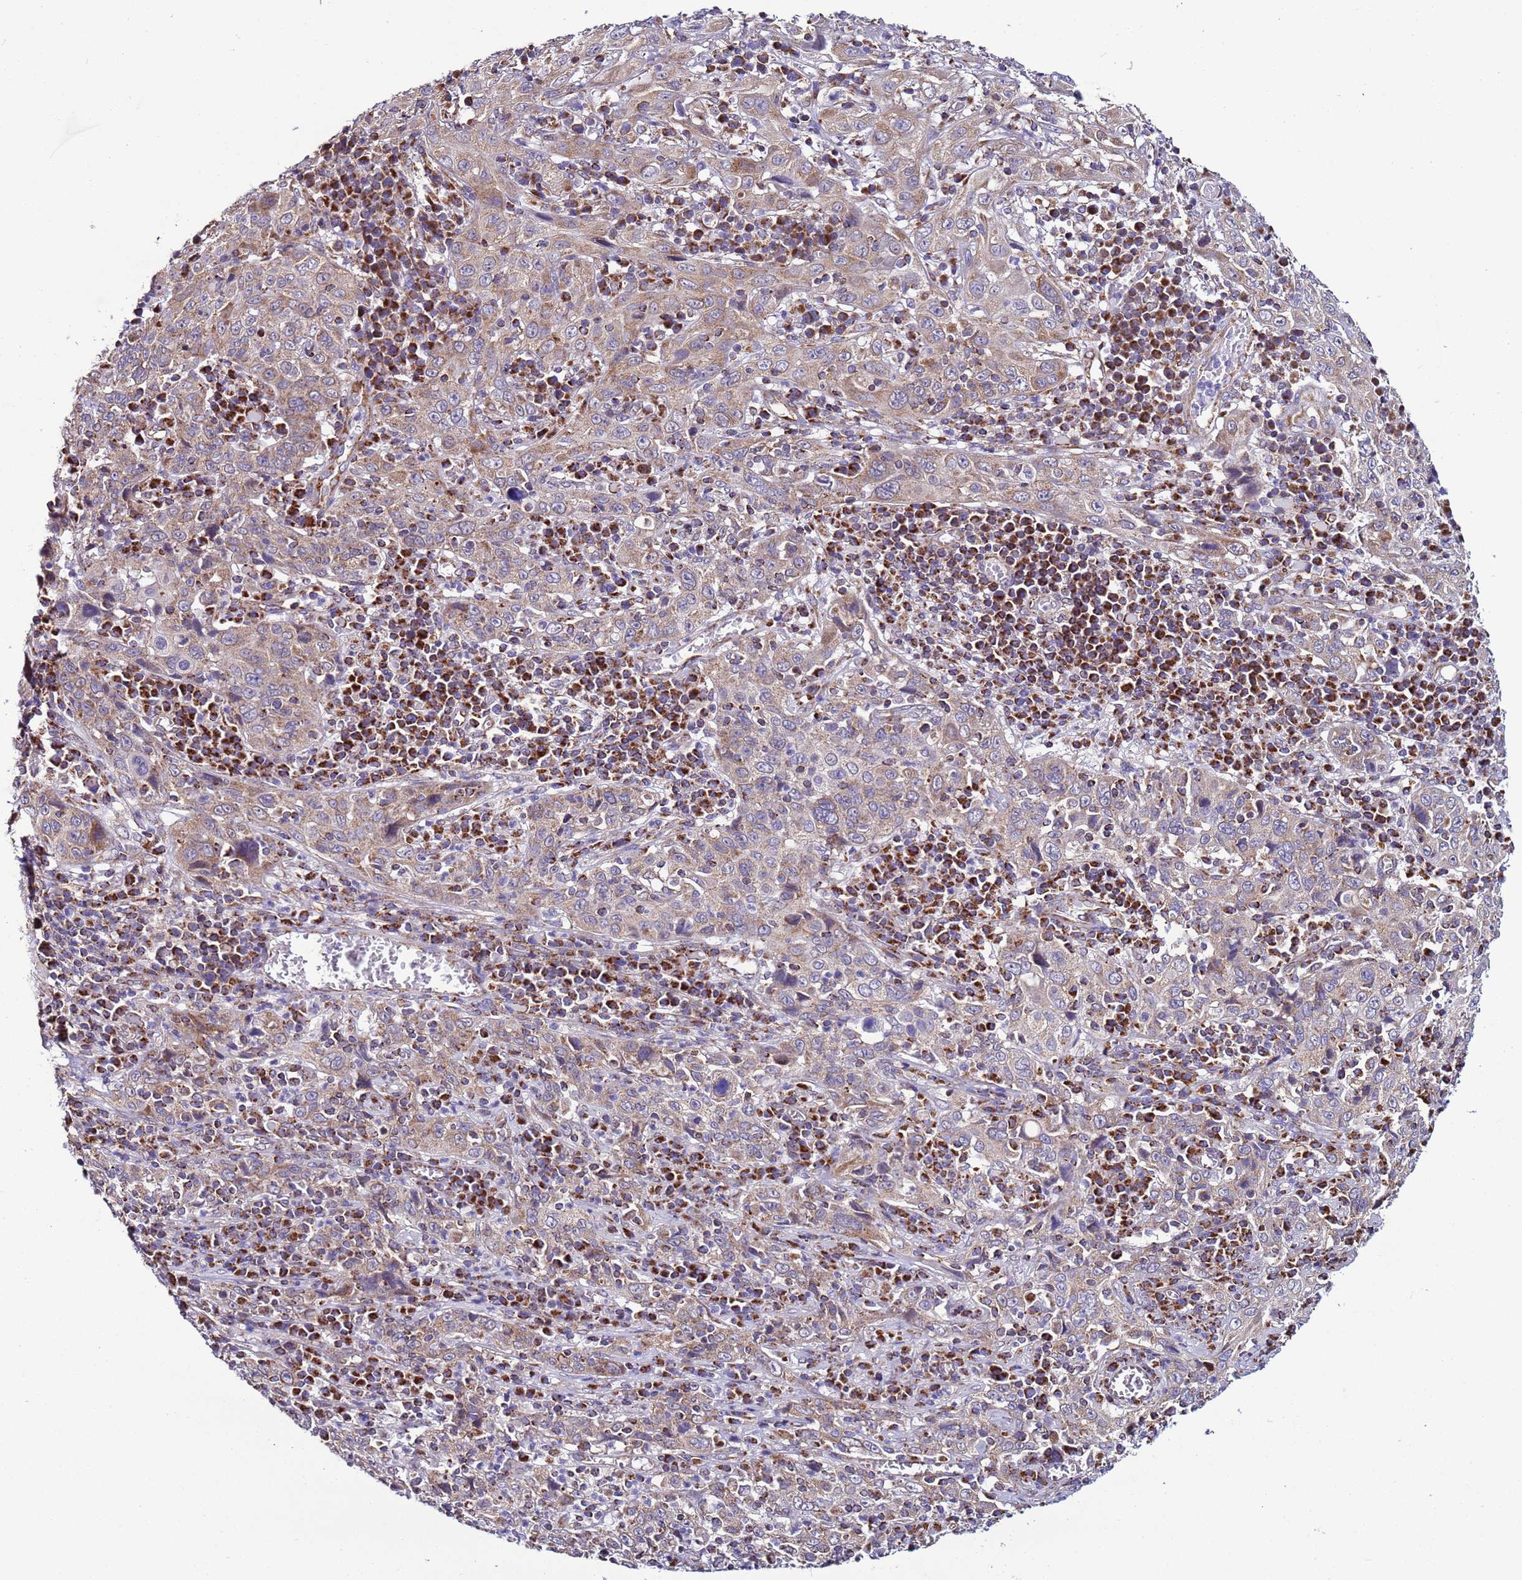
{"staining": {"intensity": "weak", "quantity": "25%-75%", "location": "cytoplasmic/membranous"}, "tissue": "cervical cancer", "cell_type": "Tumor cells", "image_type": "cancer", "snomed": [{"axis": "morphology", "description": "Squamous cell carcinoma, NOS"}, {"axis": "topography", "description": "Cervix"}], "caption": "This is a photomicrograph of immunohistochemistry staining of squamous cell carcinoma (cervical), which shows weak staining in the cytoplasmic/membranous of tumor cells.", "gene": "AHI1", "patient": {"sex": "female", "age": 46}}